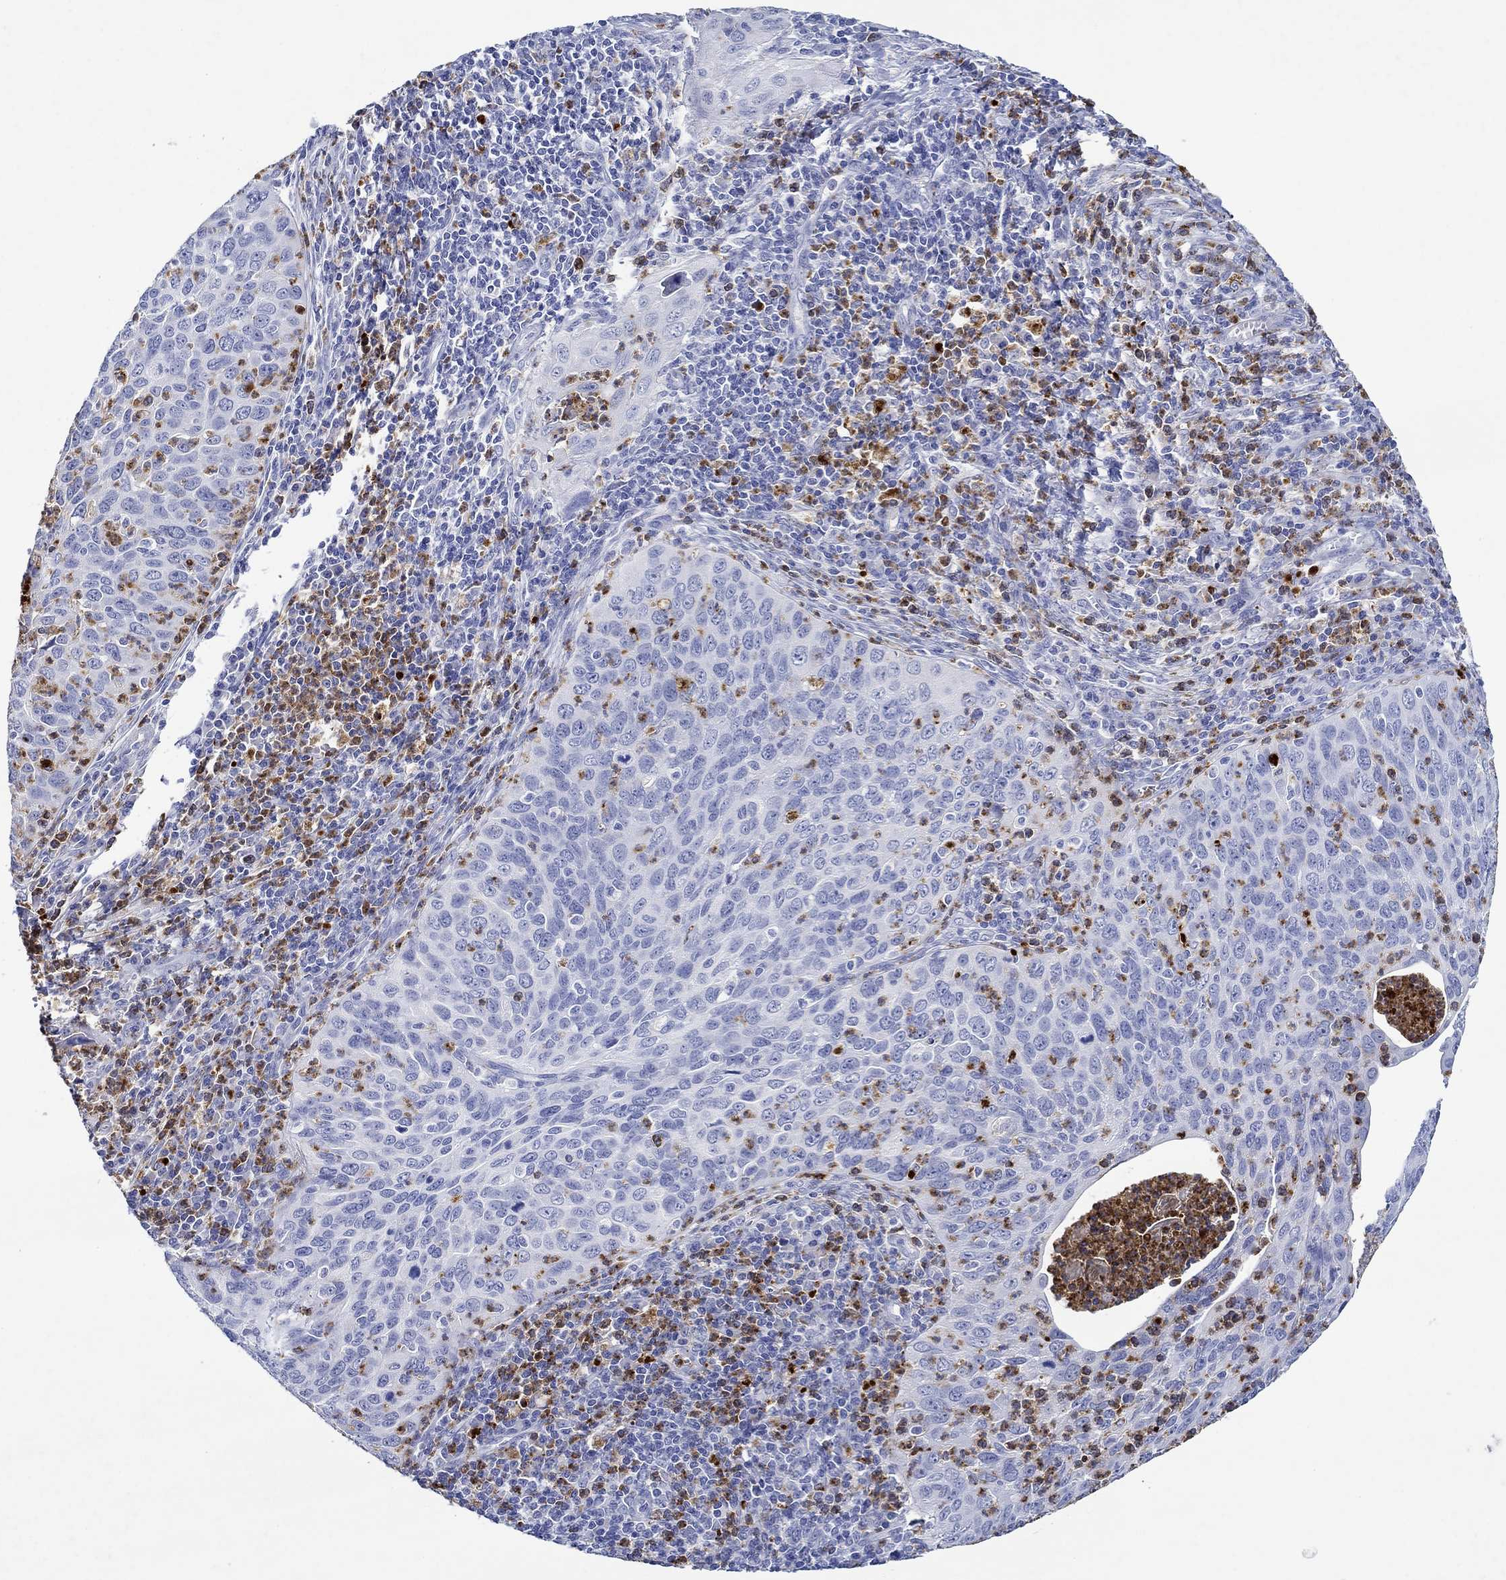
{"staining": {"intensity": "negative", "quantity": "none", "location": "none"}, "tissue": "cervical cancer", "cell_type": "Tumor cells", "image_type": "cancer", "snomed": [{"axis": "morphology", "description": "Squamous cell carcinoma, NOS"}, {"axis": "topography", "description": "Cervix"}], "caption": "The histopathology image shows no staining of tumor cells in squamous cell carcinoma (cervical).", "gene": "EPX", "patient": {"sex": "female", "age": 26}}